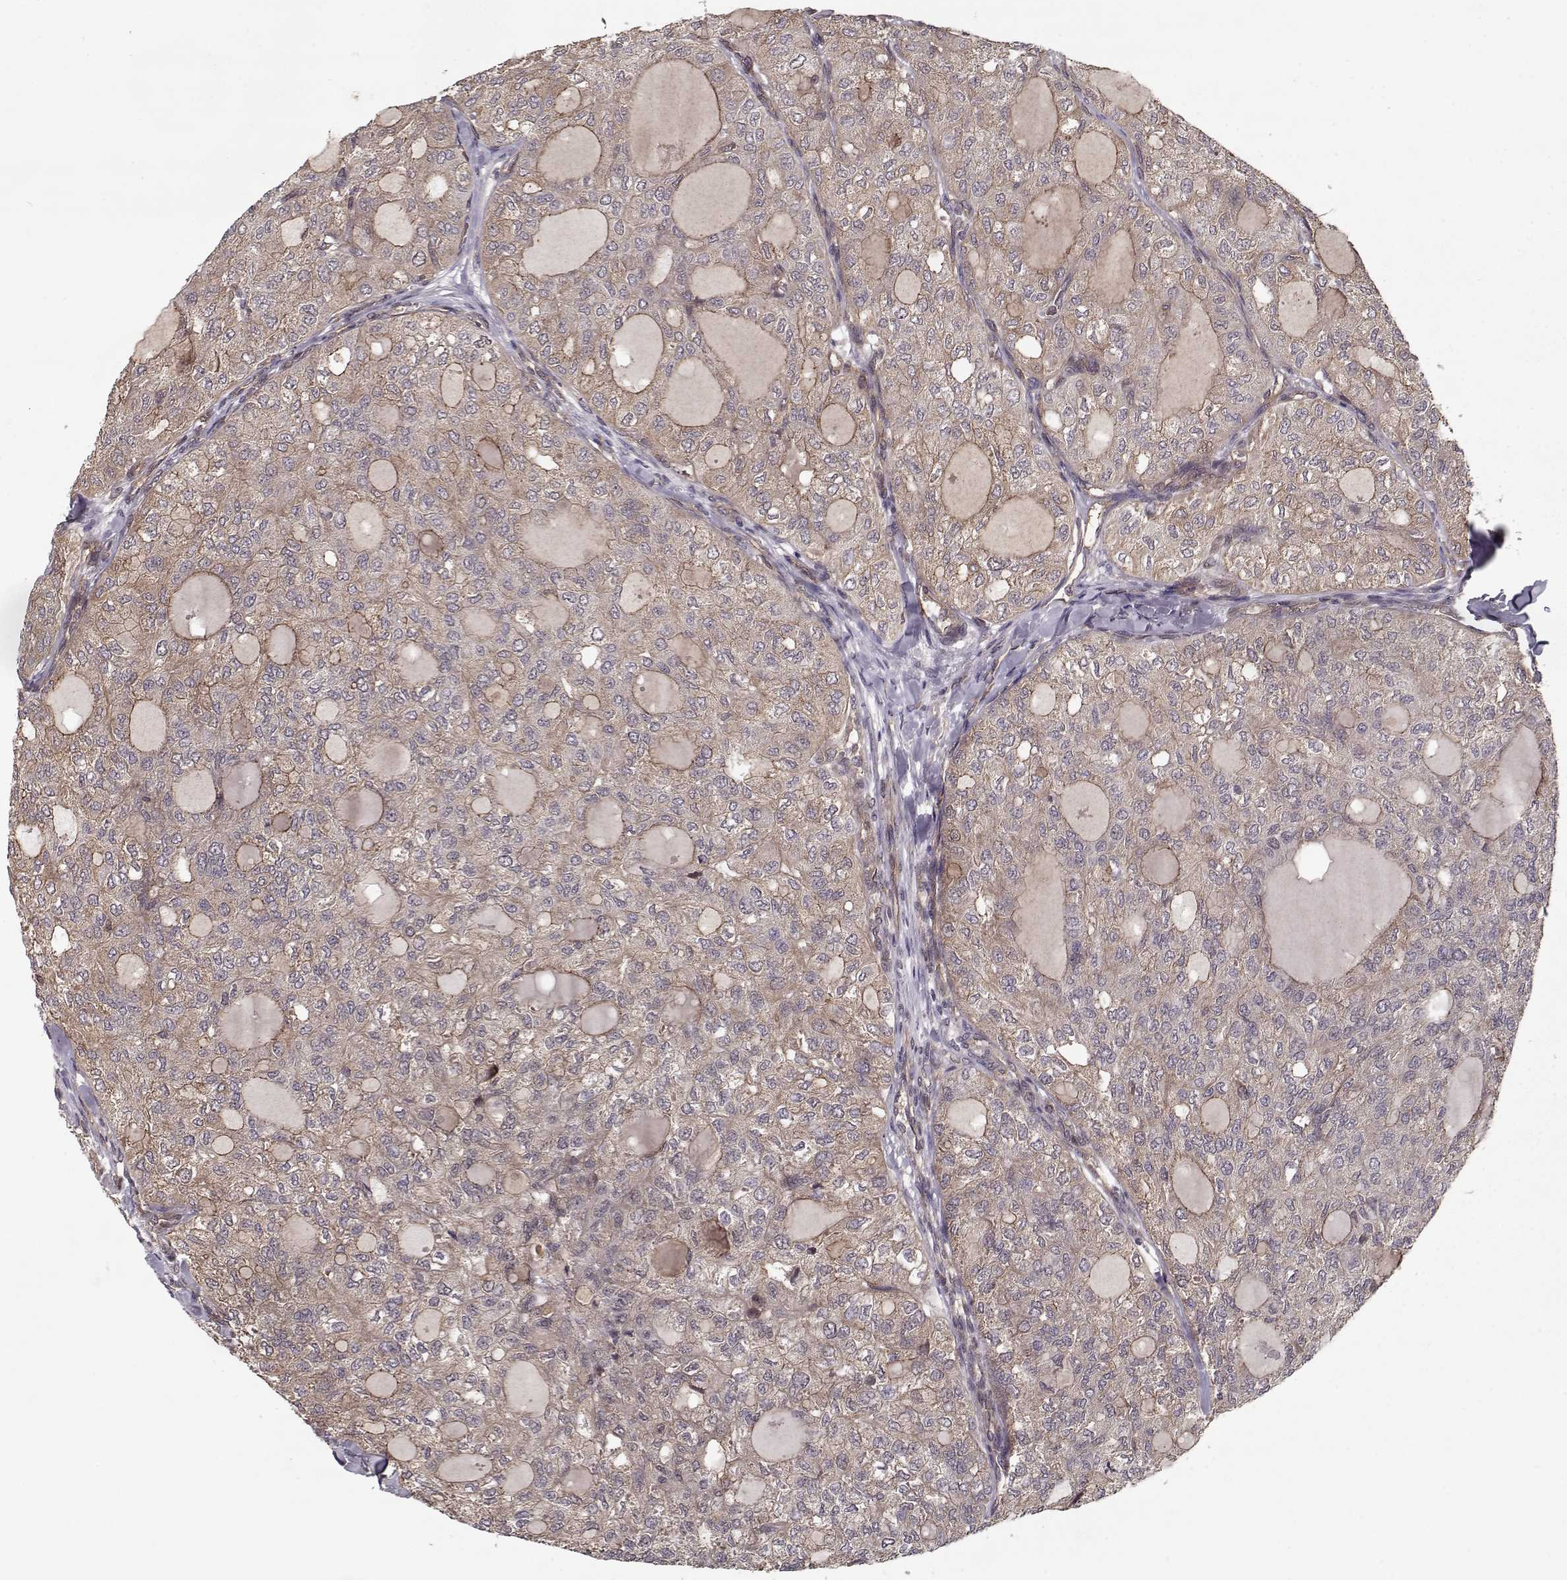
{"staining": {"intensity": "negative", "quantity": "none", "location": "none"}, "tissue": "thyroid cancer", "cell_type": "Tumor cells", "image_type": "cancer", "snomed": [{"axis": "morphology", "description": "Follicular adenoma carcinoma, NOS"}, {"axis": "topography", "description": "Thyroid gland"}], "caption": "Immunohistochemistry (IHC) micrograph of thyroid cancer (follicular adenoma carcinoma) stained for a protein (brown), which shows no positivity in tumor cells.", "gene": "PPP1R12A", "patient": {"sex": "male", "age": 75}}